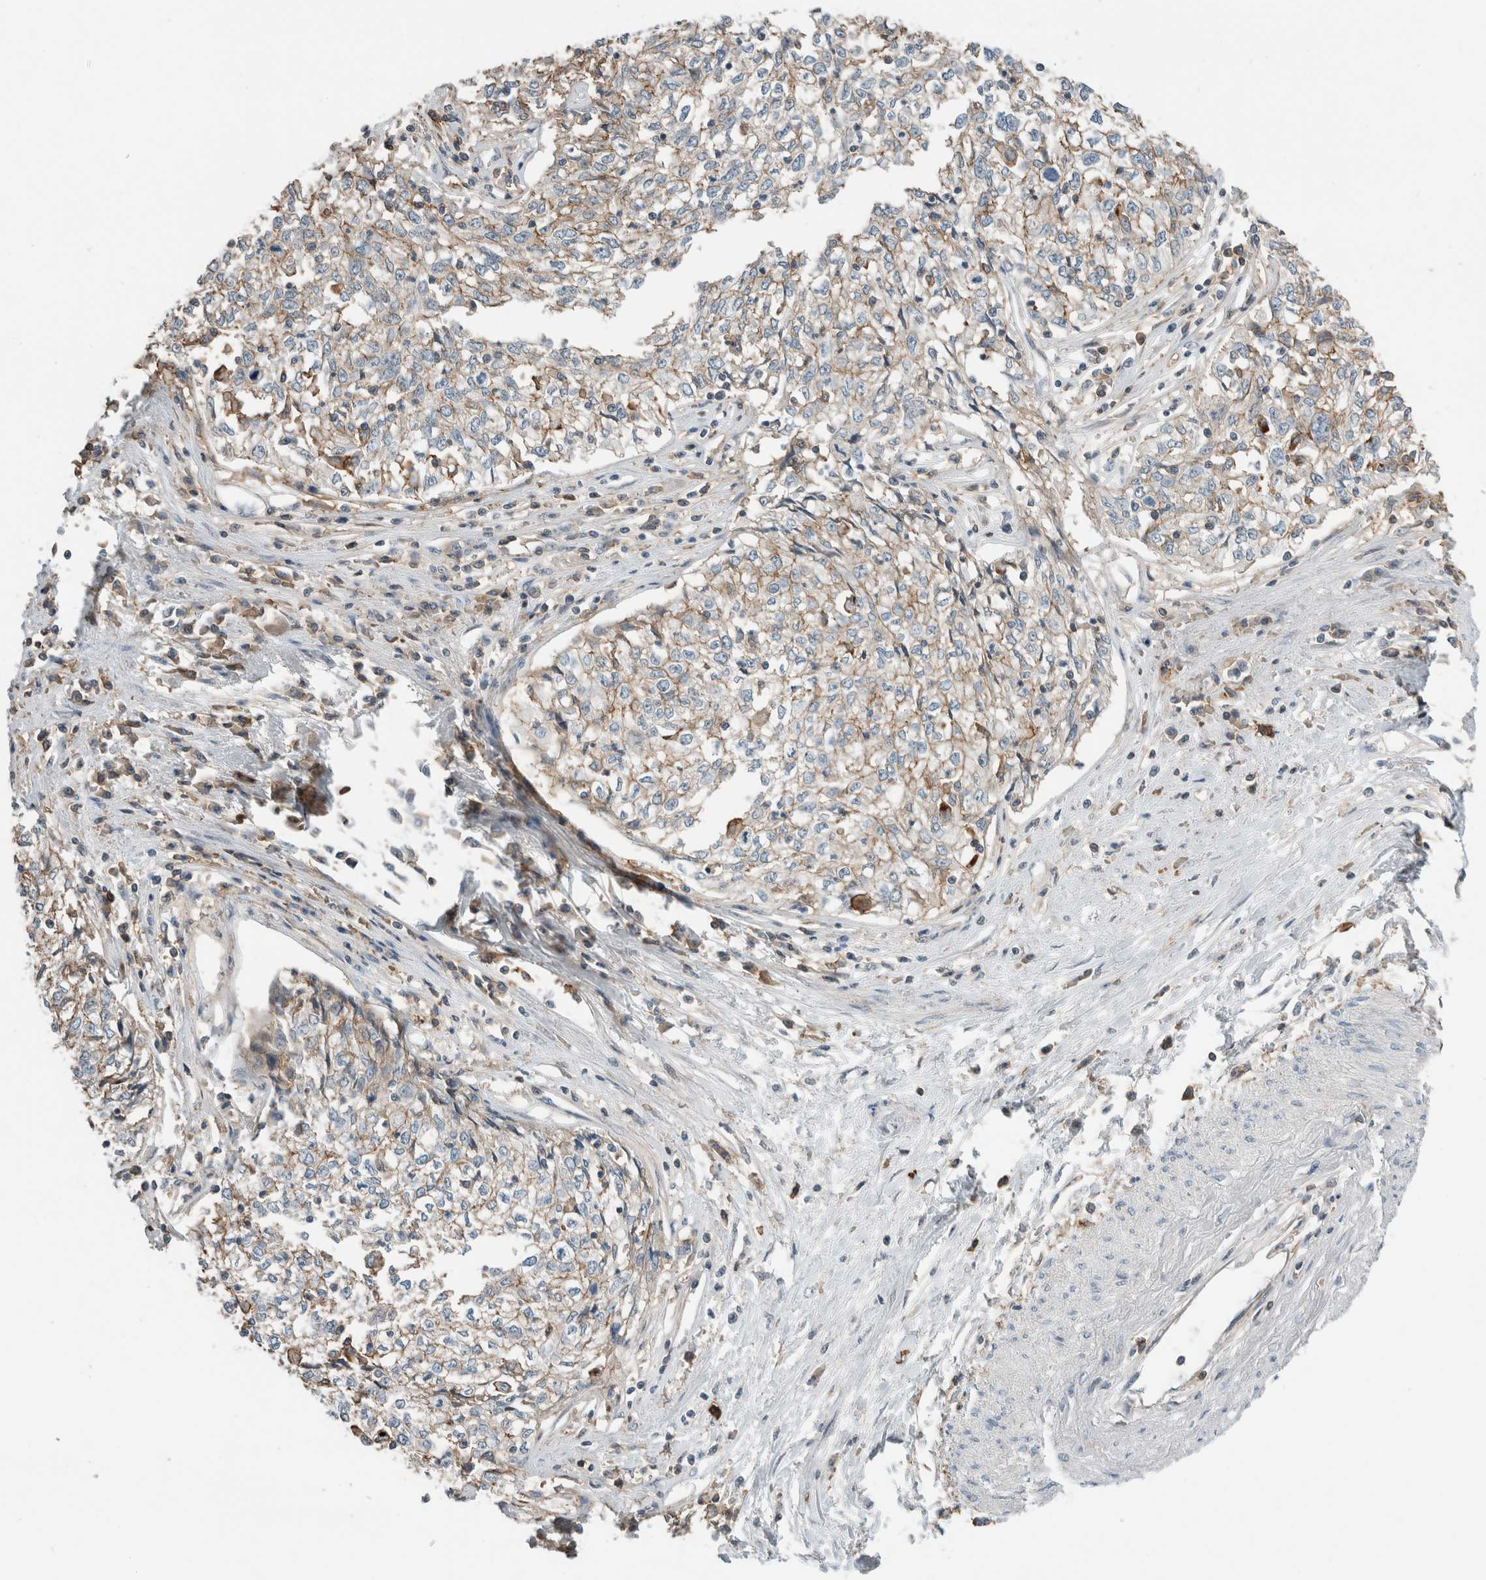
{"staining": {"intensity": "weak", "quantity": ">75%", "location": "cytoplasmic/membranous"}, "tissue": "cervical cancer", "cell_type": "Tumor cells", "image_type": "cancer", "snomed": [{"axis": "morphology", "description": "Squamous cell carcinoma, NOS"}, {"axis": "topography", "description": "Cervix"}], "caption": "Immunohistochemistry of cervical squamous cell carcinoma demonstrates low levels of weak cytoplasmic/membranous positivity in approximately >75% of tumor cells. (DAB = brown stain, brightfield microscopy at high magnification).", "gene": "ERCC6L2", "patient": {"sex": "female", "age": 57}}